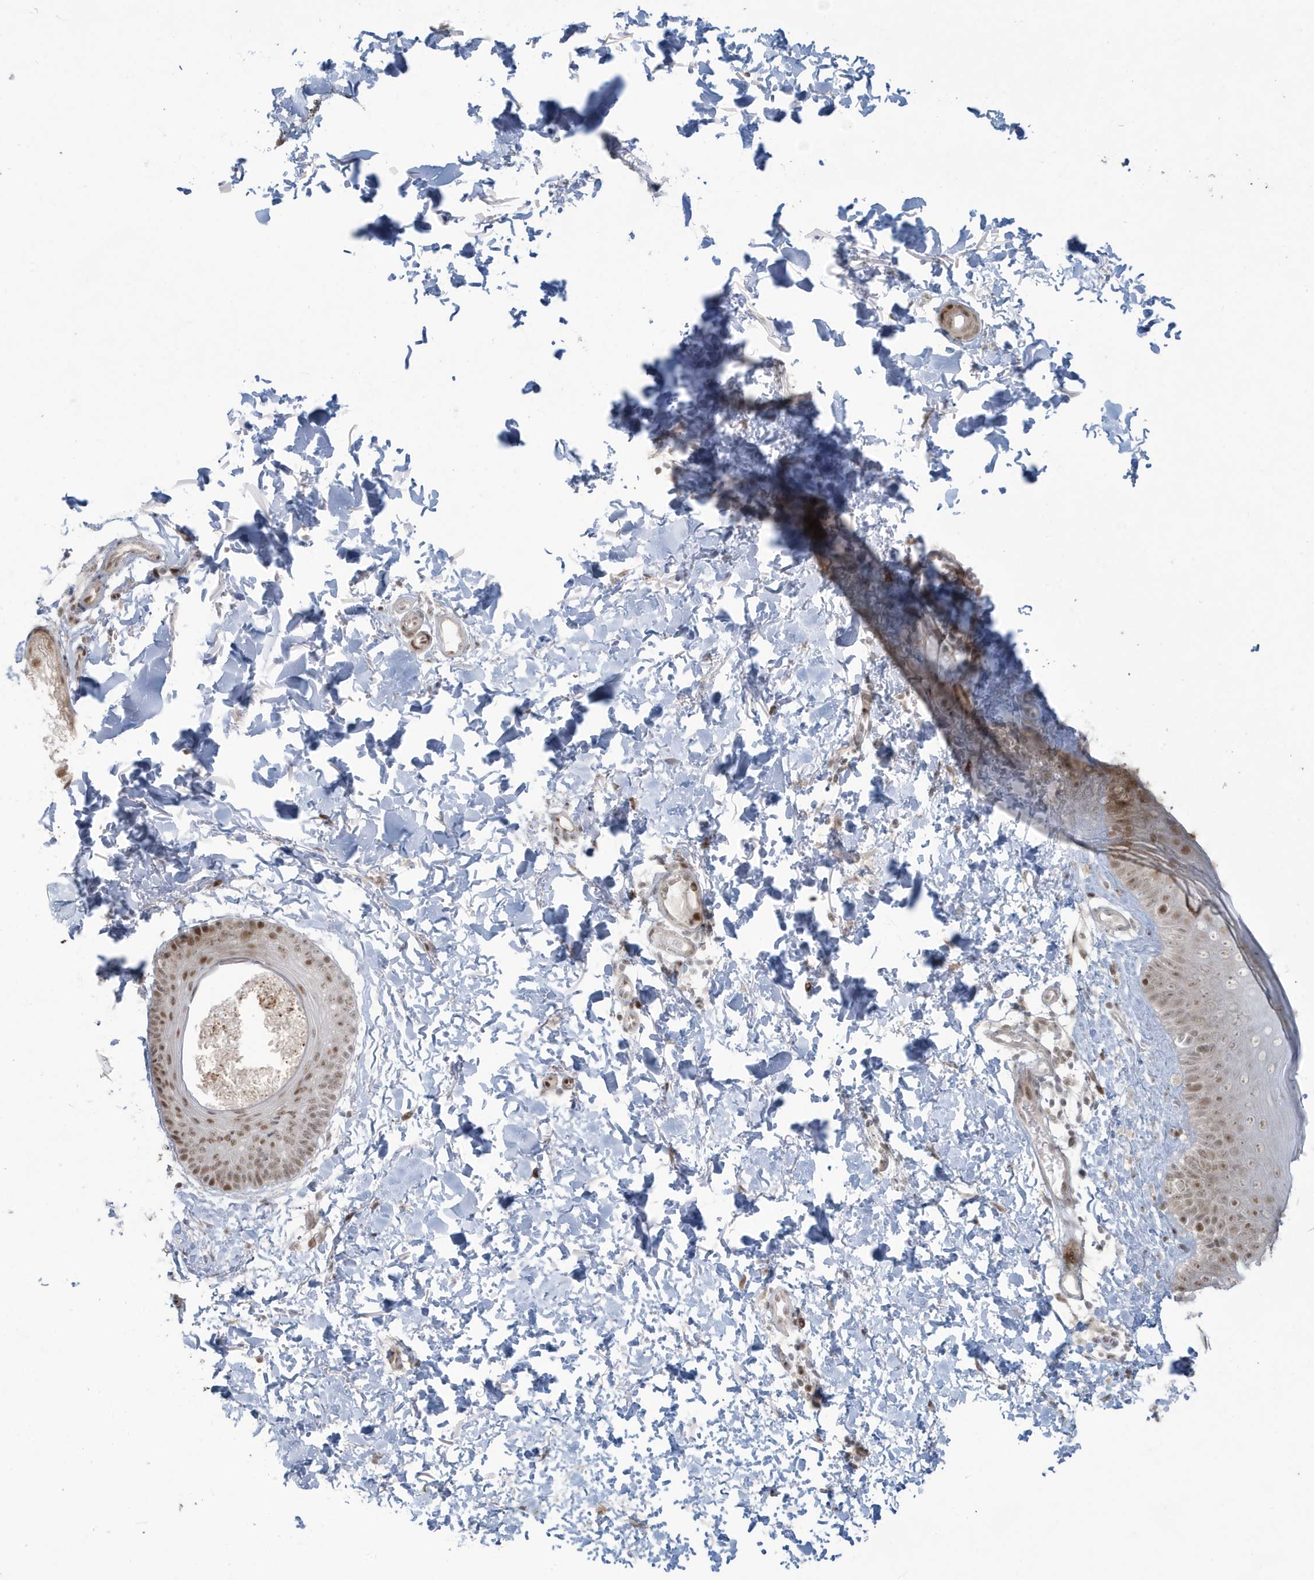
{"staining": {"intensity": "moderate", "quantity": ">75%", "location": "nuclear"}, "tissue": "skin", "cell_type": "Fibroblasts", "image_type": "normal", "snomed": [{"axis": "morphology", "description": "Normal tissue, NOS"}, {"axis": "topography", "description": "Skin"}], "caption": "Immunohistochemical staining of unremarkable skin exhibits medium levels of moderate nuclear staining in about >75% of fibroblasts. The protein of interest is stained brown, and the nuclei are stained in blue (DAB IHC with brightfield microscopy, high magnification).", "gene": "C1orf52", "patient": {"sex": "male", "age": 52}}